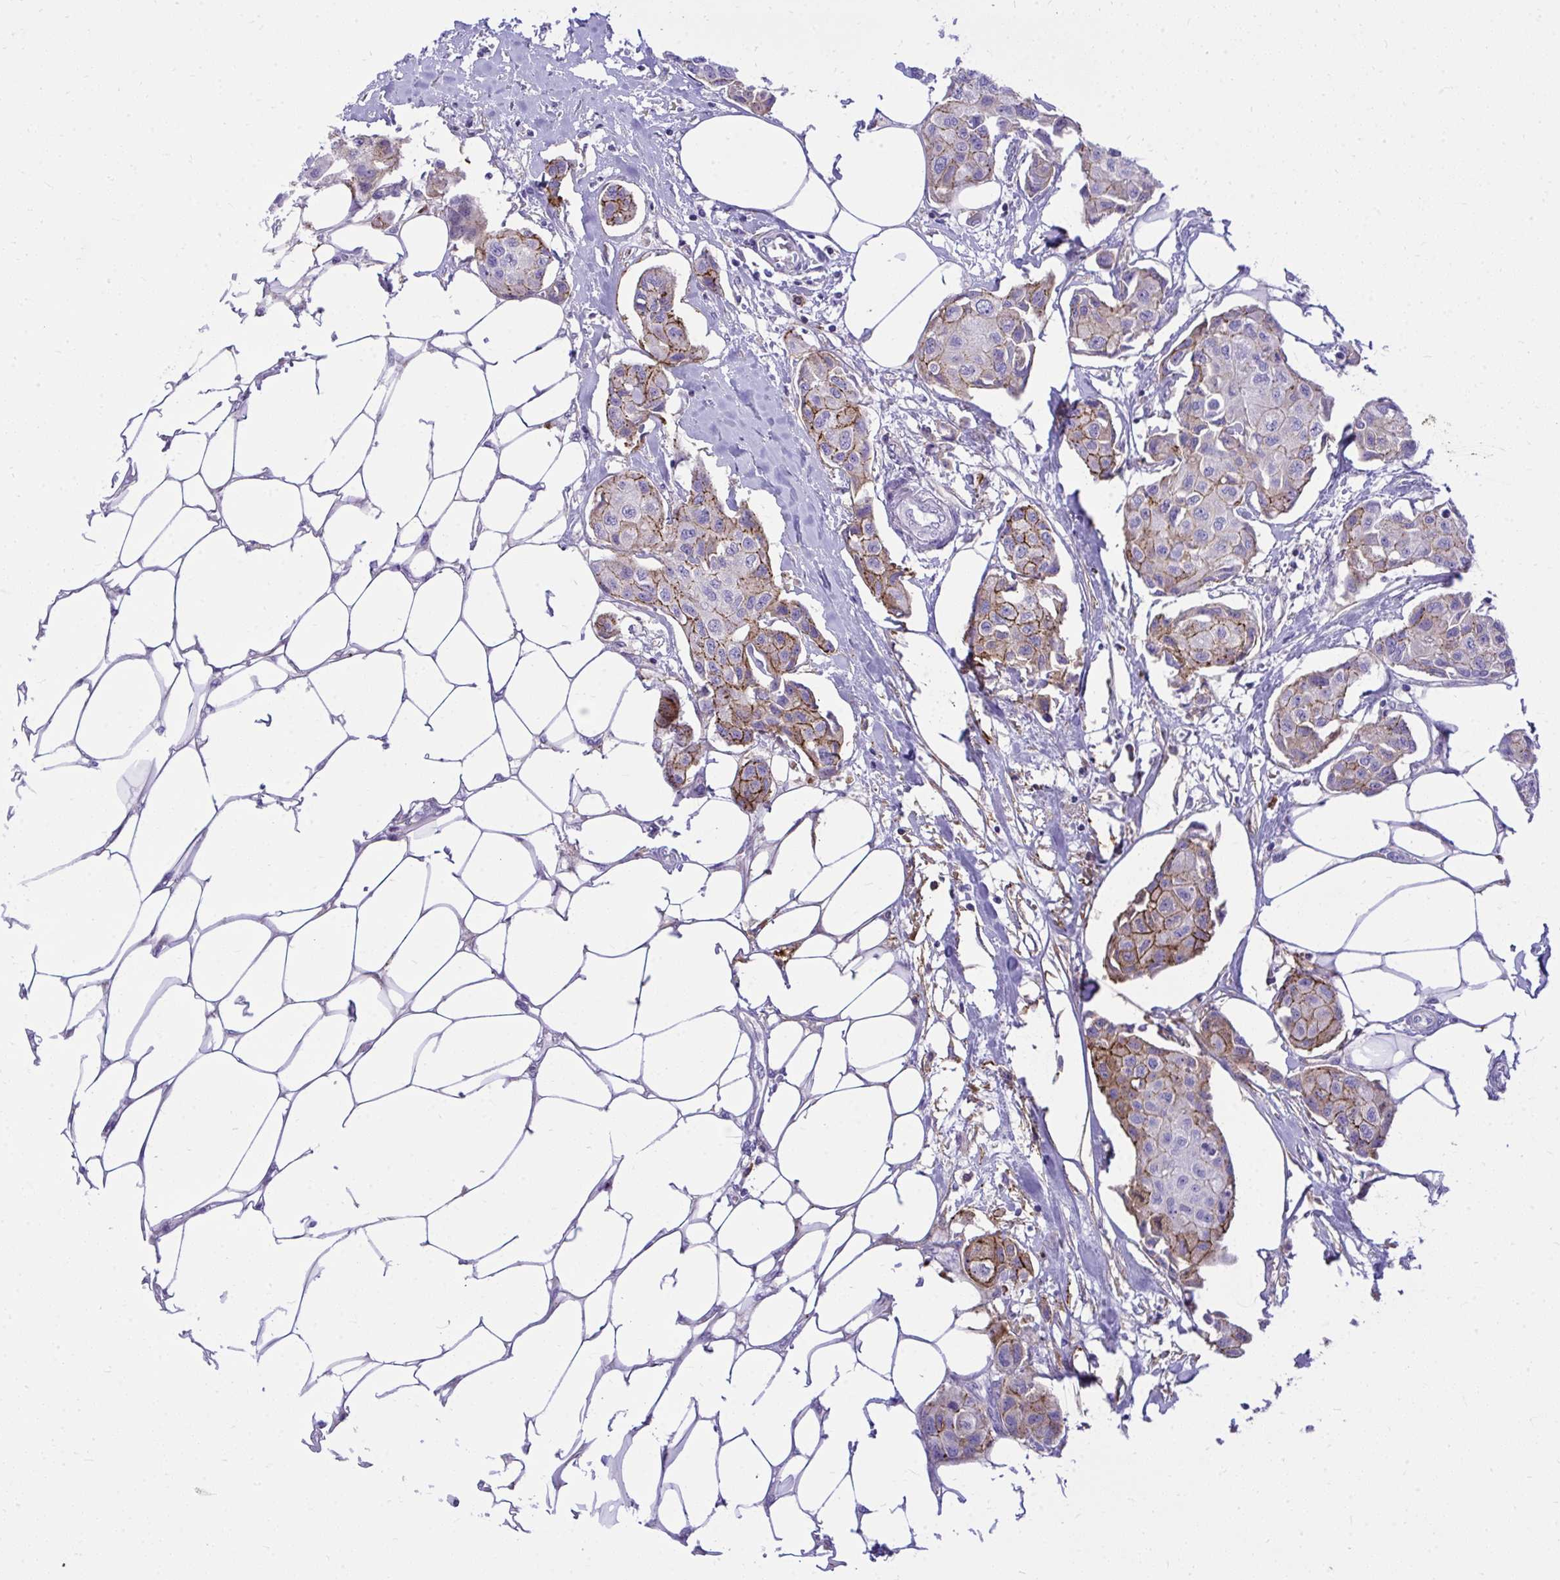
{"staining": {"intensity": "moderate", "quantity": "<25%", "location": "cytoplasmic/membranous"}, "tissue": "breast cancer", "cell_type": "Tumor cells", "image_type": "cancer", "snomed": [{"axis": "morphology", "description": "Duct carcinoma"}, {"axis": "topography", "description": "Breast"}, {"axis": "topography", "description": "Lymph node"}], "caption": "This micrograph demonstrates immunohistochemistry (IHC) staining of infiltrating ductal carcinoma (breast), with low moderate cytoplasmic/membranous positivity in approximately <25% of tumor cells.", "gene": "HRG", "patient": {"sex": "female", "age": 80}}